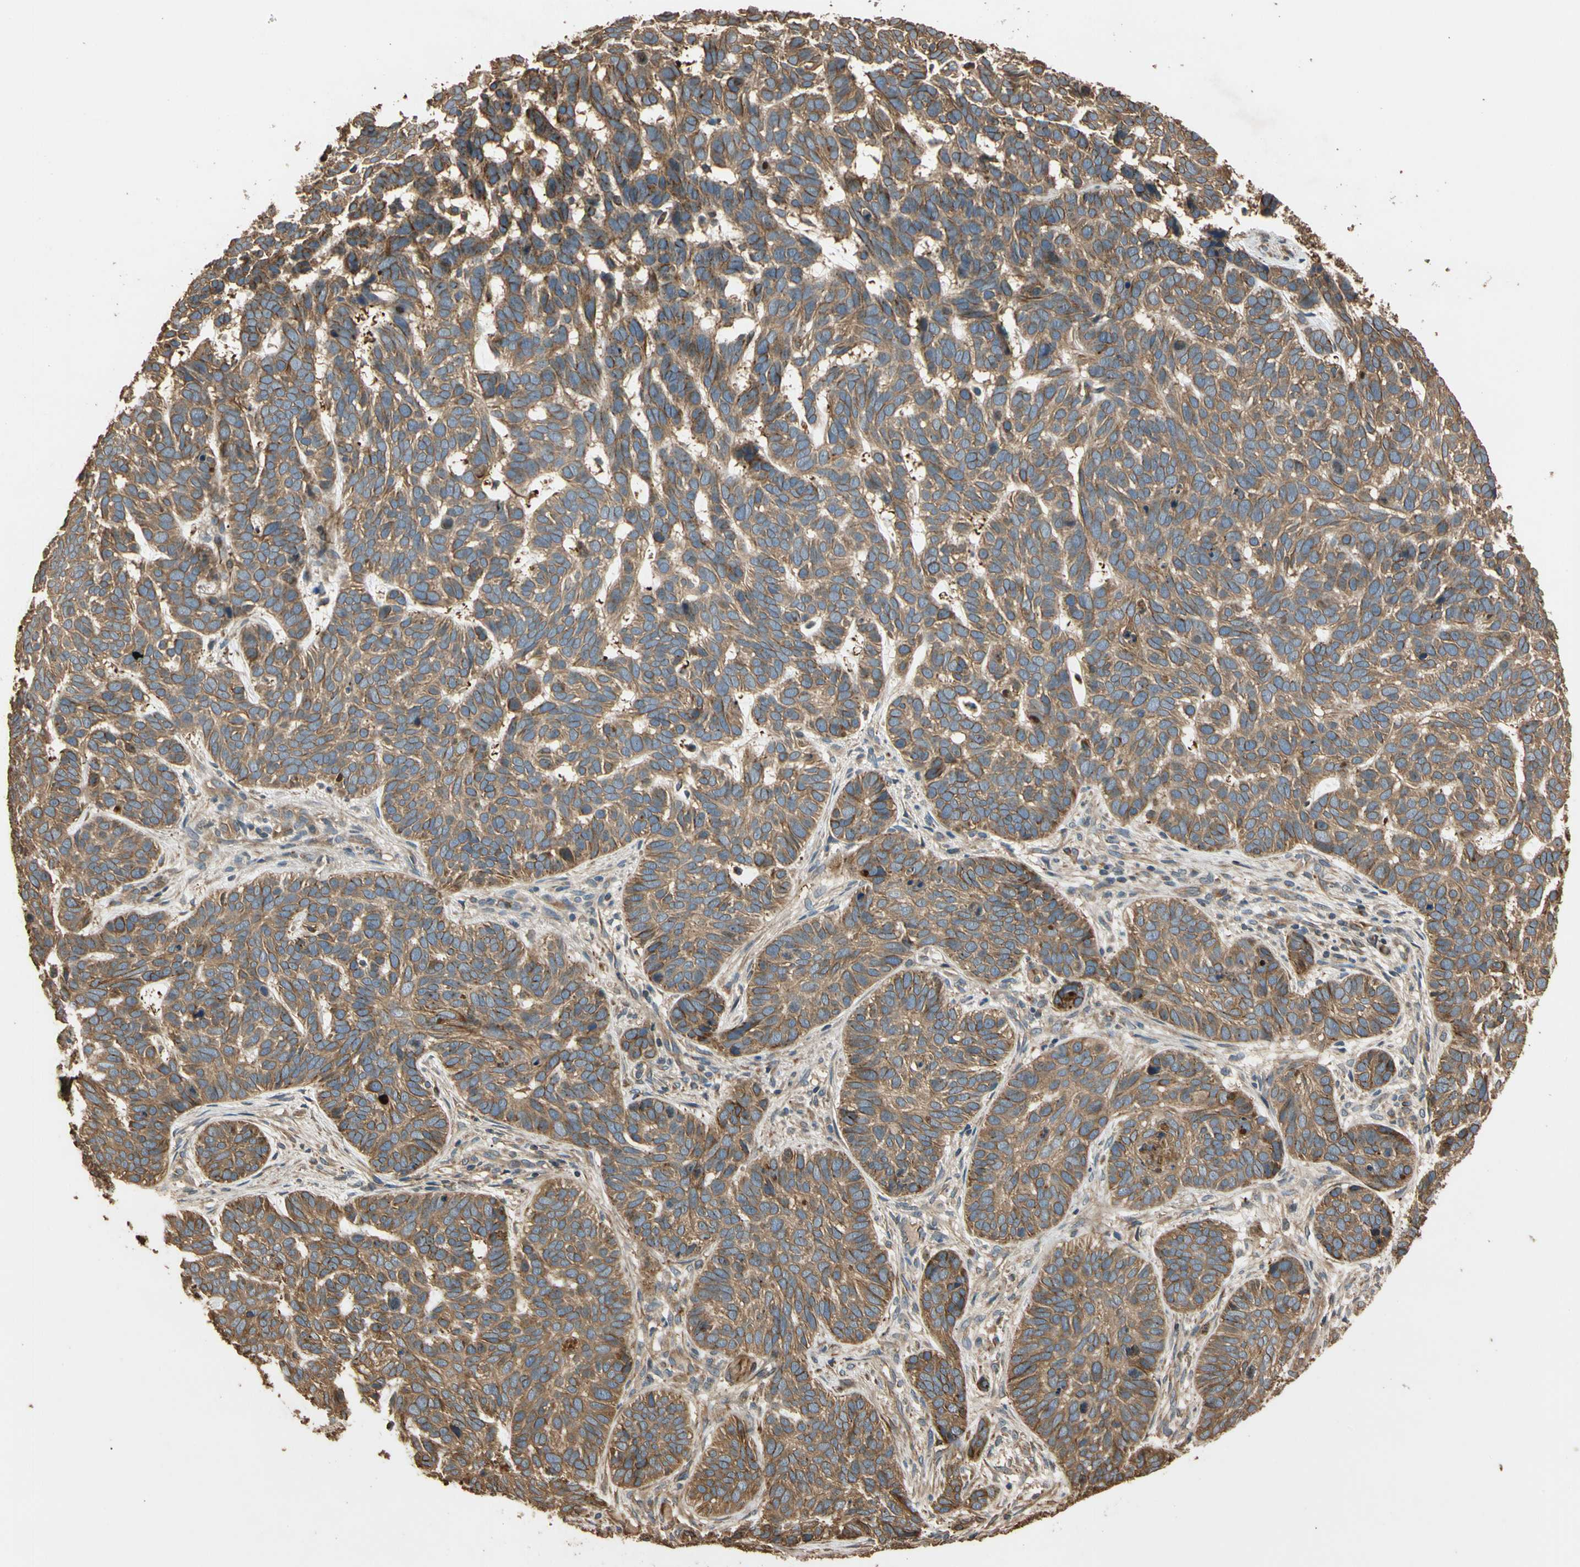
{"staining": {"intensity": "moderate", "quantity": ">75%", "location": "cytoplasmic/membranous"}, "tissue": "skin cancer", "cell_type": "Tumor cells", "image_type": "cancer", "snomed": [{"axis": "morphology", "description": "Basal cell carcinoma"}, {"axis": "topography", "description": "Skin"}], "caption": "Skin basal cell carcinoma stained for a protein displays moderate cytoplasmic/membranous positivity in tumor cells. Immunohistochemistry stains the protein in brown and the nuclei are stained blue.", "gene": "MGRN1", "patient": {"sex": "male", "age": 87}}